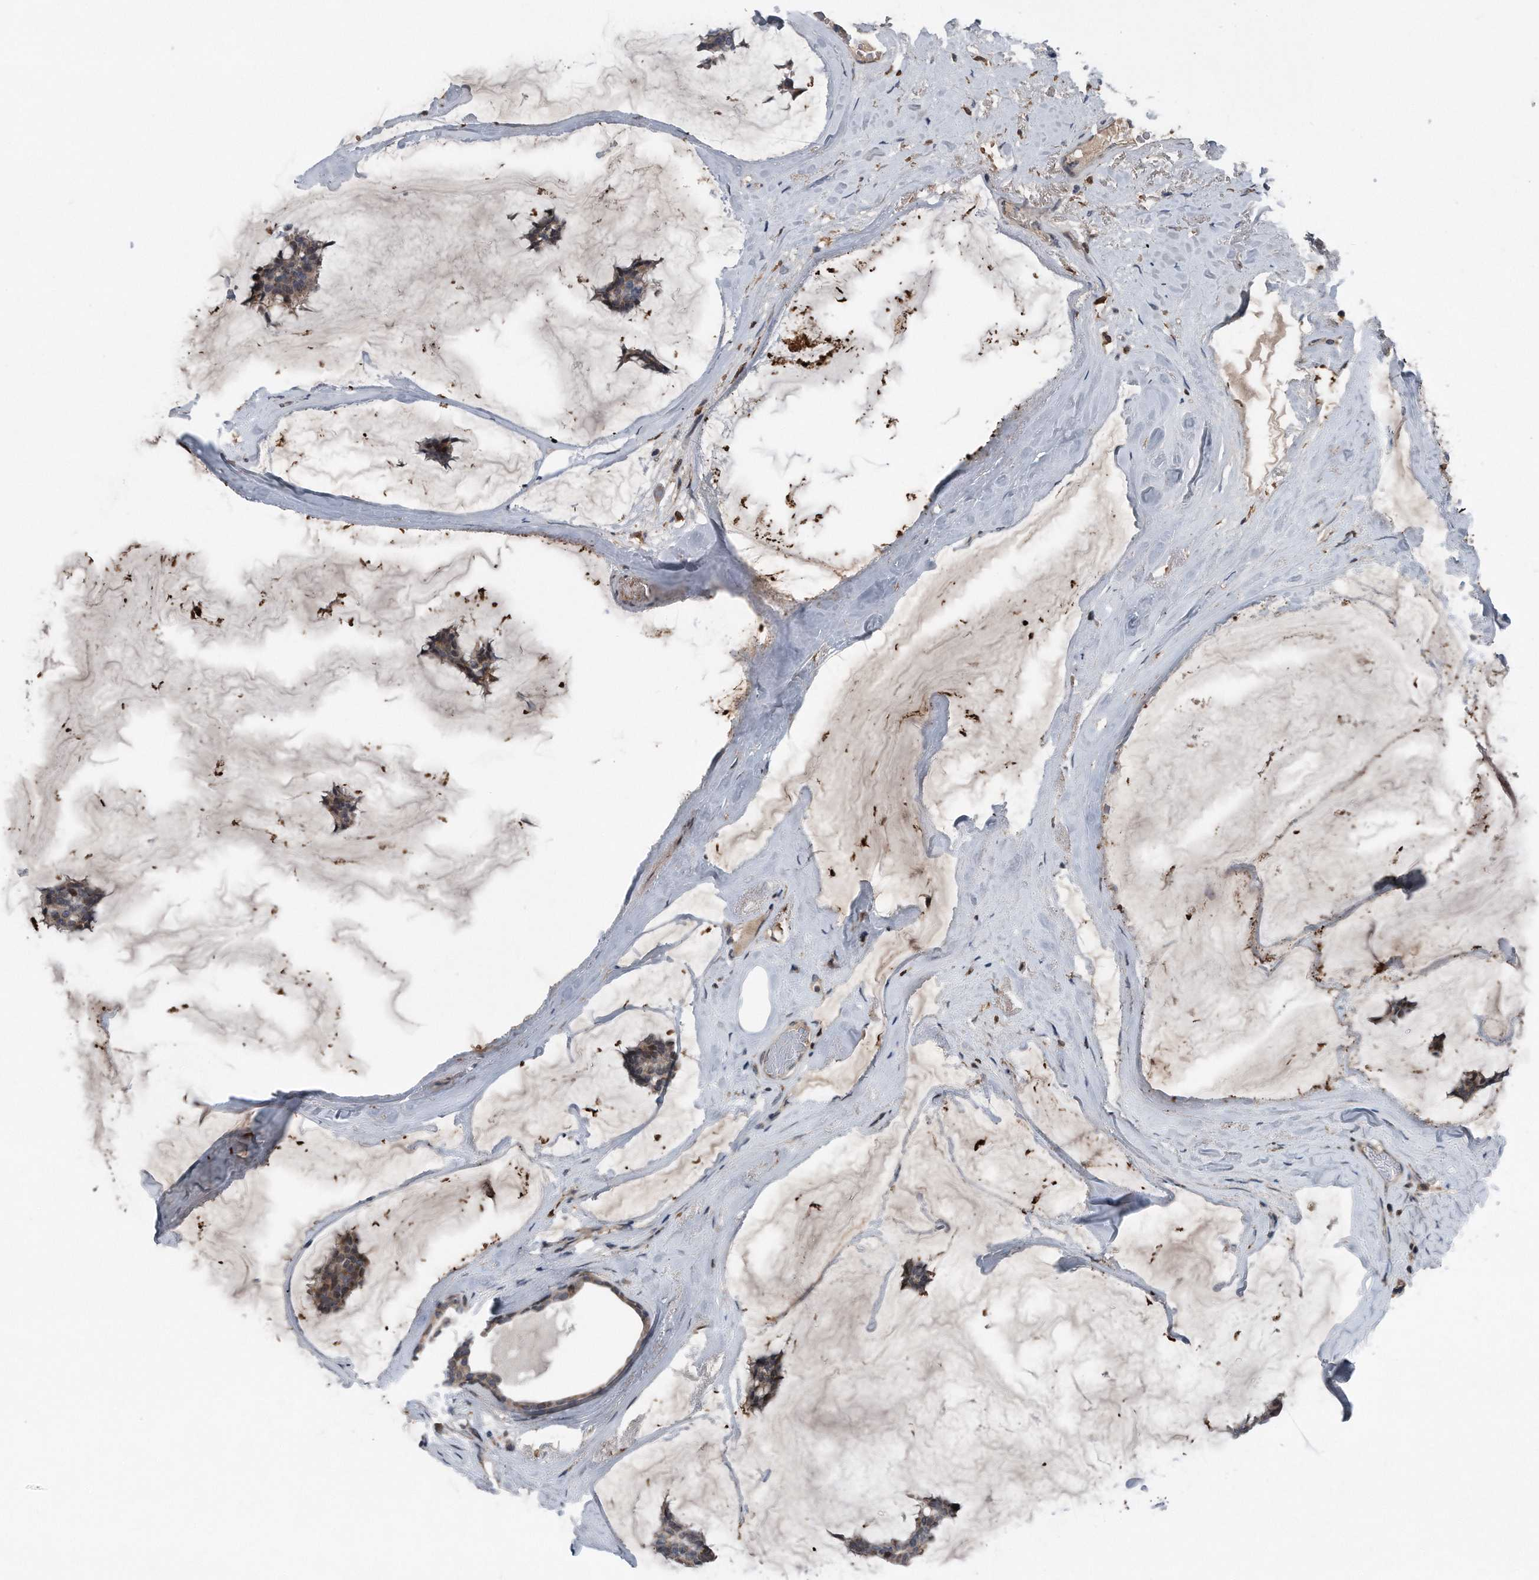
{"staining": {"intensity": "weak", "quantity": ">75%", "location": "cytoplasmic/membranous"}, "tissue": "breast cancer", "cell_type": "Tumor cells", "image_type": "cancer", "snomed": [{"axis": "morphology", "description": "Duct carcinoma"}, {"axis": "topography", "description": "Breast"}], "caption": "A brown stain shows weak cytoplasmic/membranous staining of a protein in human breast cancer tumor cells.", "gene": "DST", "patient": {"sex": "female", "age": 93}}